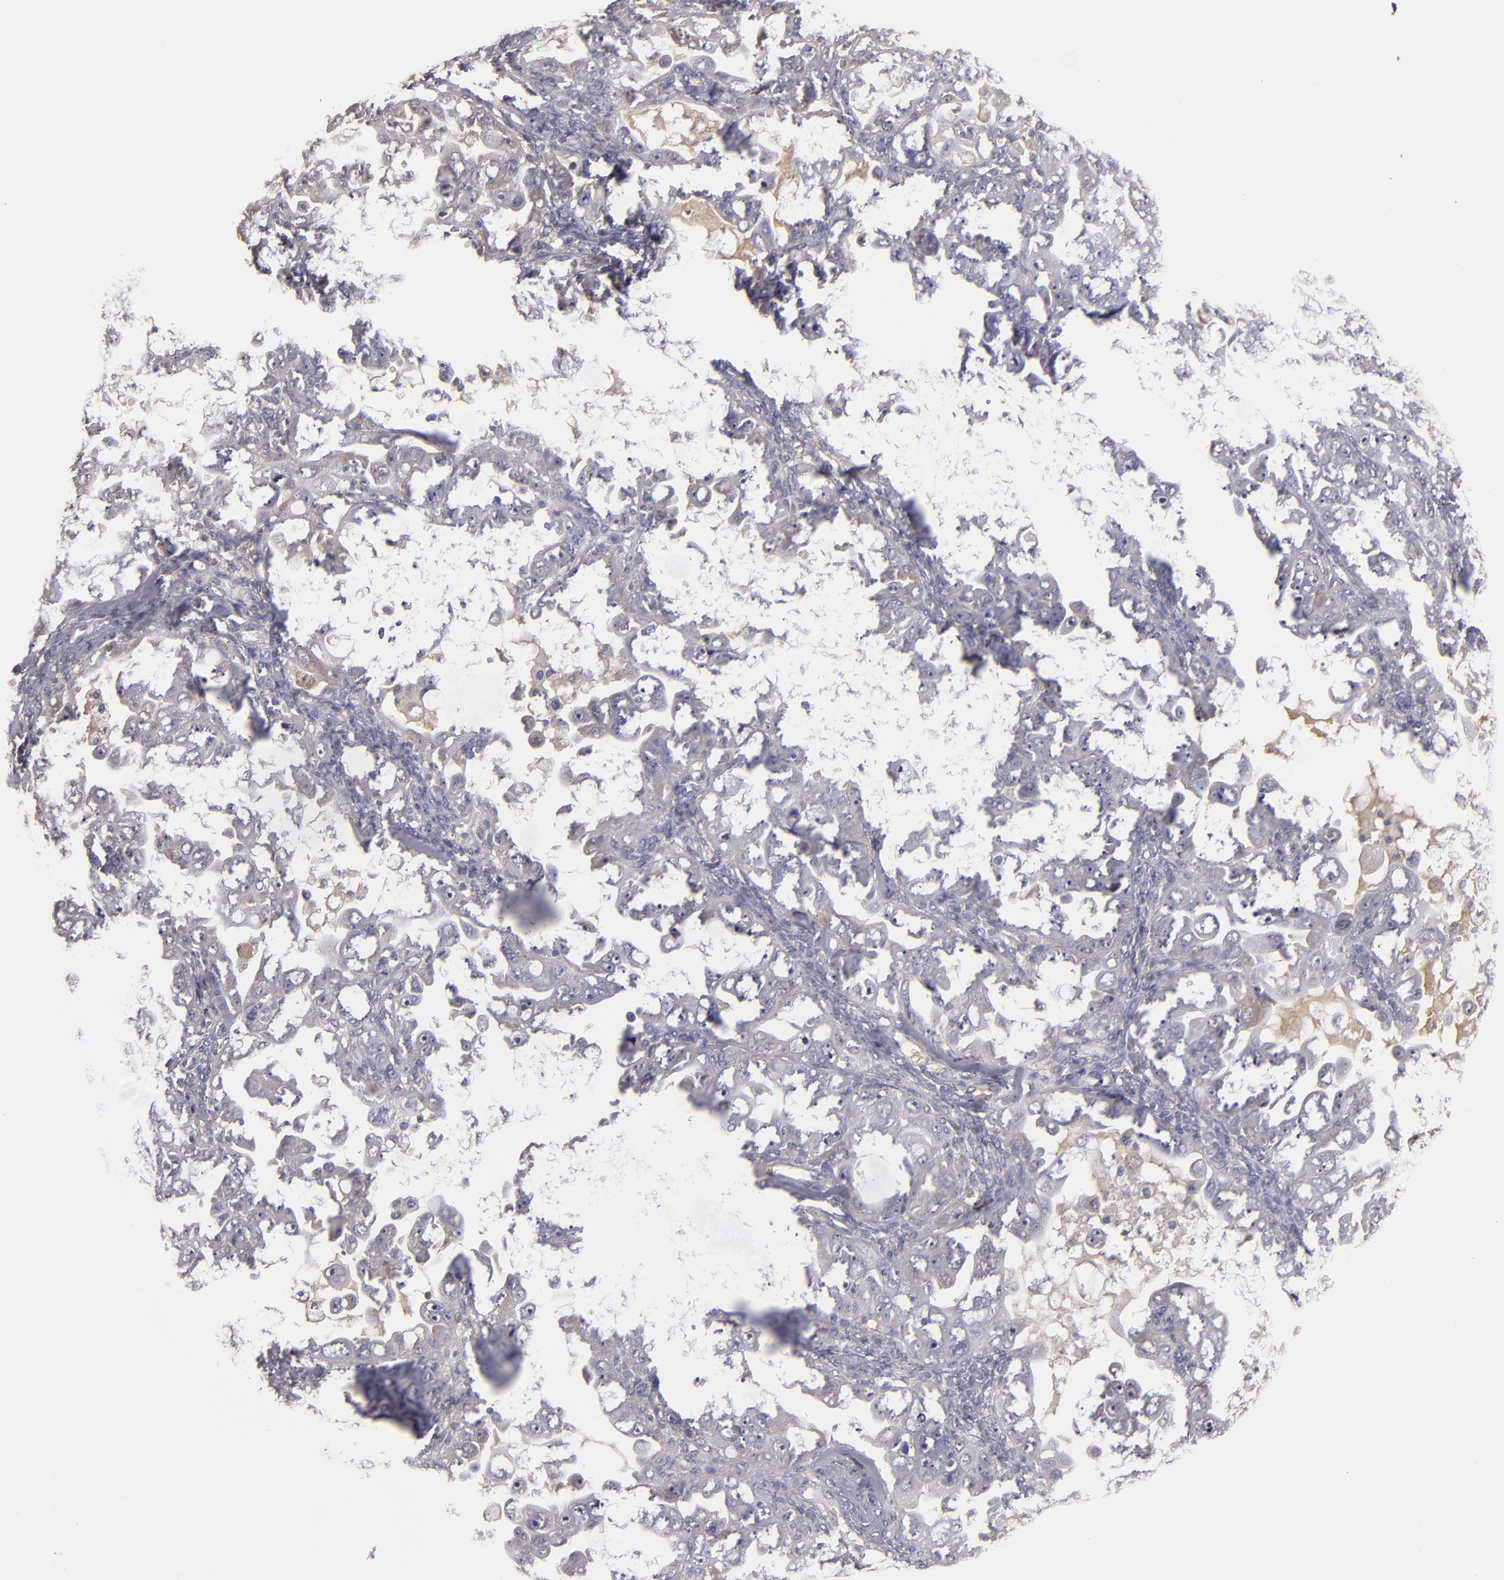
{"staining": {"intensity": "weak", "quantity": ">75%", "location": "cytoplasmic/membranous"}, "tissue": "ovarian cancer", "cell_type": "Tumor cells", "image_type": "cancer", "snomed": [{"axis": "morphology", "description": "Cystadenocarcinoma, serous, NOS"}, {"axis": "topography", "description": "Ovary"}], "caption": "A micrograph of ovarian cancer (serous cystadenocarcinoma) stained for a protein exhibits weak cytoplasmic/membranous brown staining in tumor cells. The protein is stained brown, and the nuclei are stained in blue (DAB IHC with brightfield microscopy, high magnification).", "gene": "SERPINC1", "patient": {"sex": "female", "age": 66}}